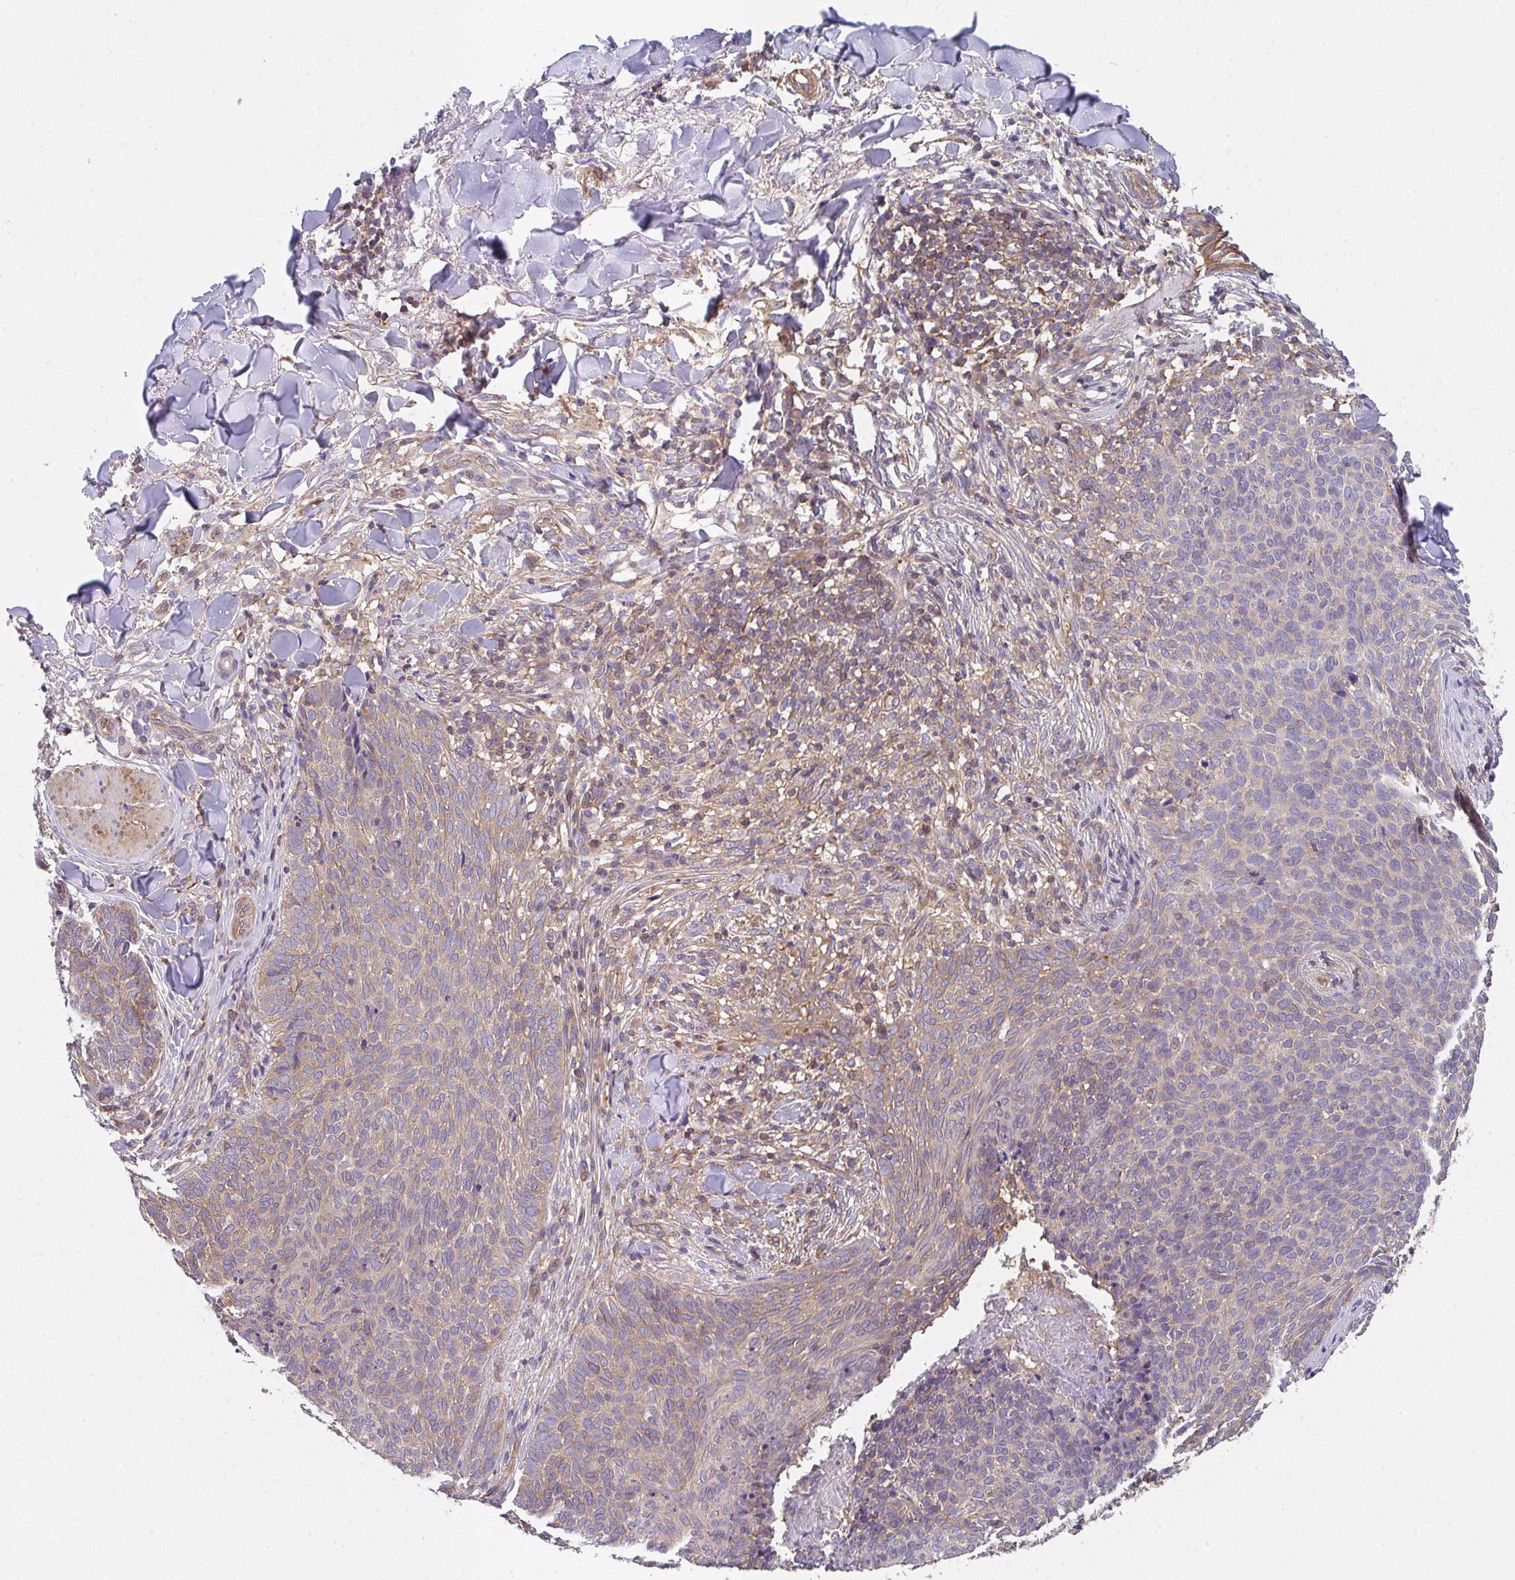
{"staining": {"intensity": "weak", "quantity": "25%-75%", "location": "cytoplasmic/membranous"}, "tissue": "skin cancer", "cell_type": "Tumor cells", "image_type": "cancer", "snomed": [{"axis": "morphology", "description": "Basal cell carcinoma"}, {"axis": "topography", "description": "Skin"}, {"axis": "topography", "description": "Skin of face"}], "caption": "This photomicrograph displays immunohistochemistry staining of human skin cancer, with low weak cytoplasmic/membranous positivity in approximately 25%-75% of tumor cells.", "gene": "TMEM229A", "patient": {"sex": "male", "age": 56}}